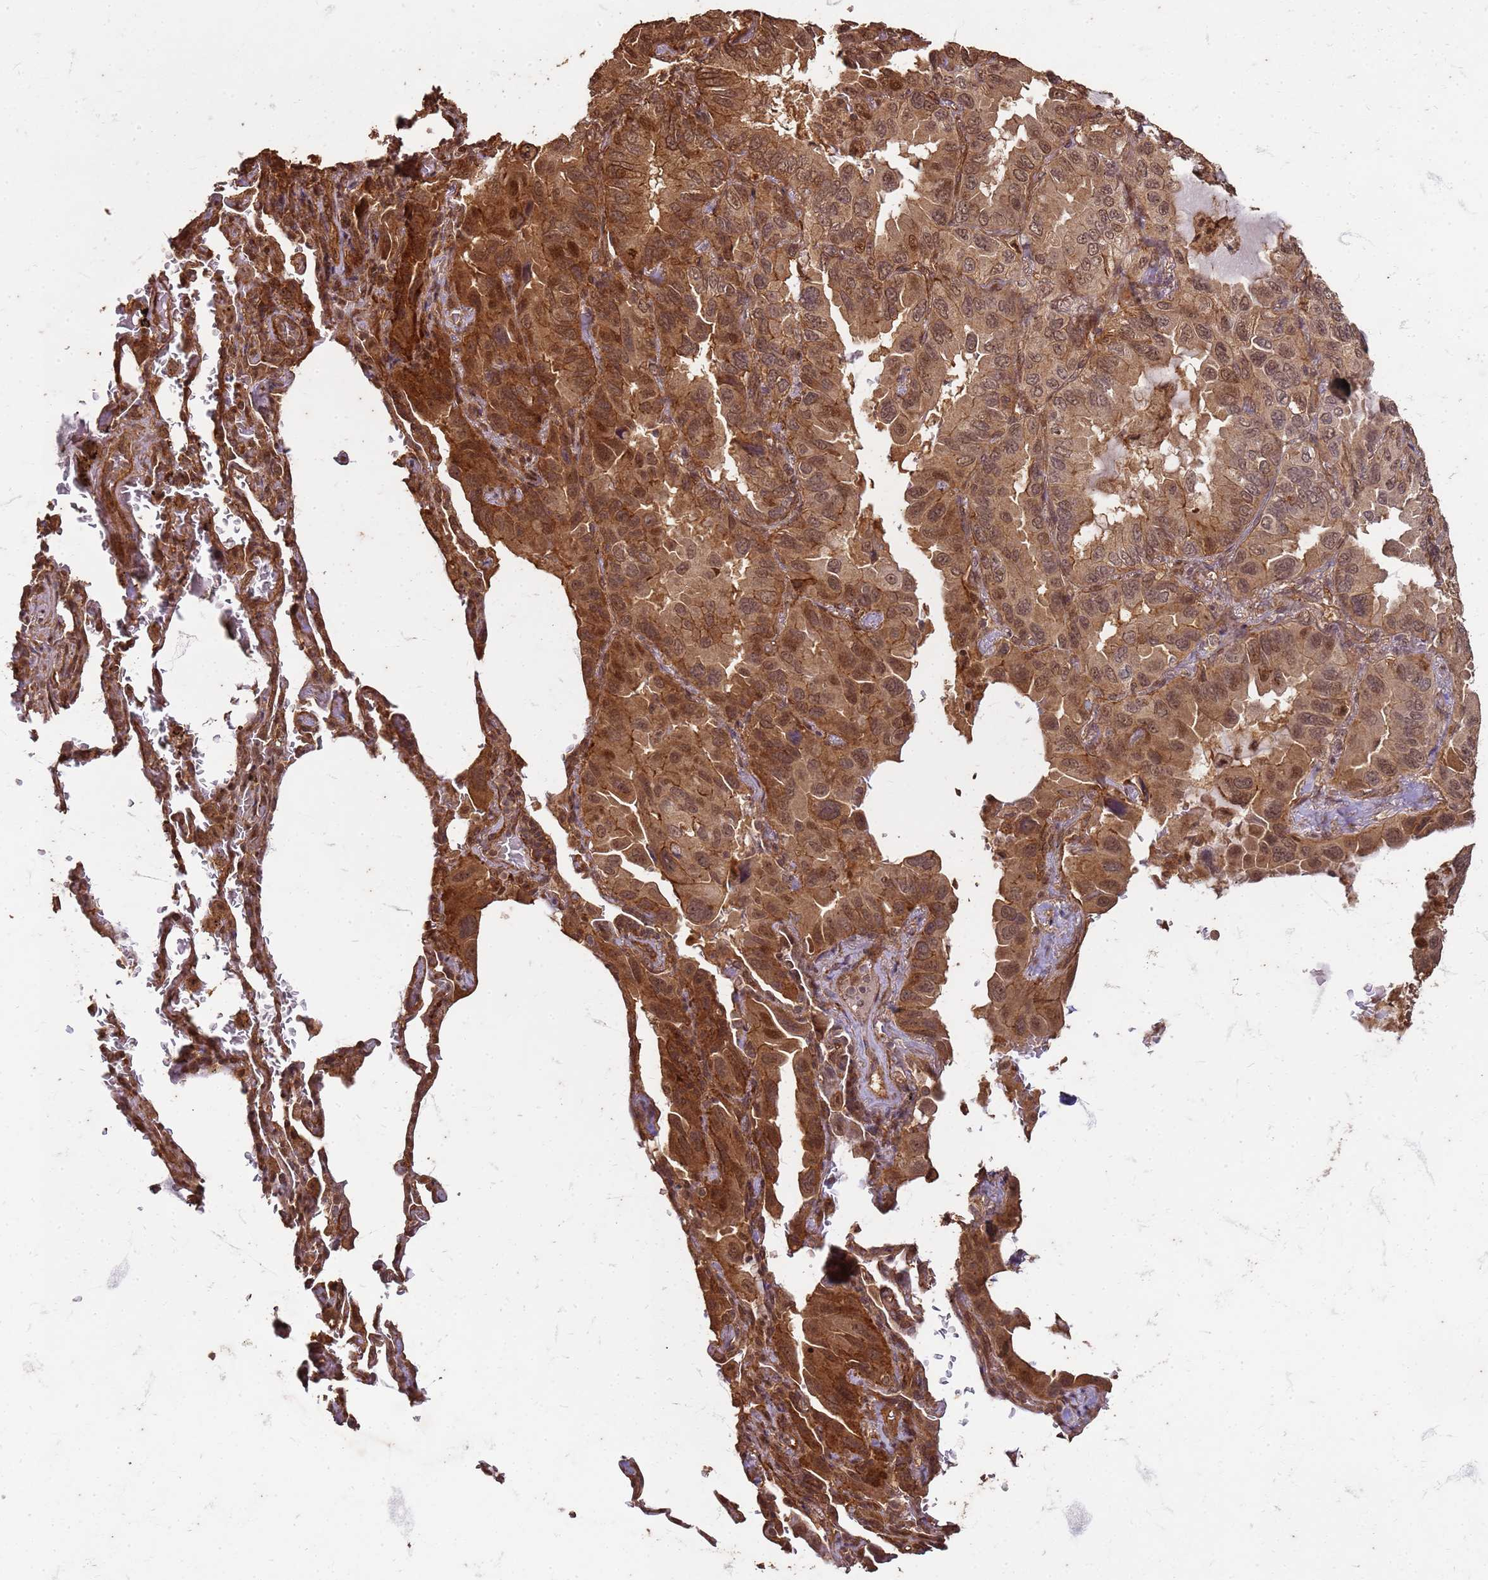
{"staining": {"intensity": "moderate", "quantity": ">75%", "location": "cytoplasmic/membranous,nuclear"}, "tissue": "lung cancer", "cell_type": "Tumor cells", "image_type": "cancer", "snomed": [{"axis": "morphology", "description": "Adenocarcinoma, NOS"}, {"axis": "topography", "description": "Lung"}], "caption": "The image shows staining of adenocarcinoma (lung), revealing moderate cytoplasmic/membranous and nuclear protein staining (brown color) within tumor cells.", "gene": "KIF26A", "patient": {"sex": "male", "age": 64}}